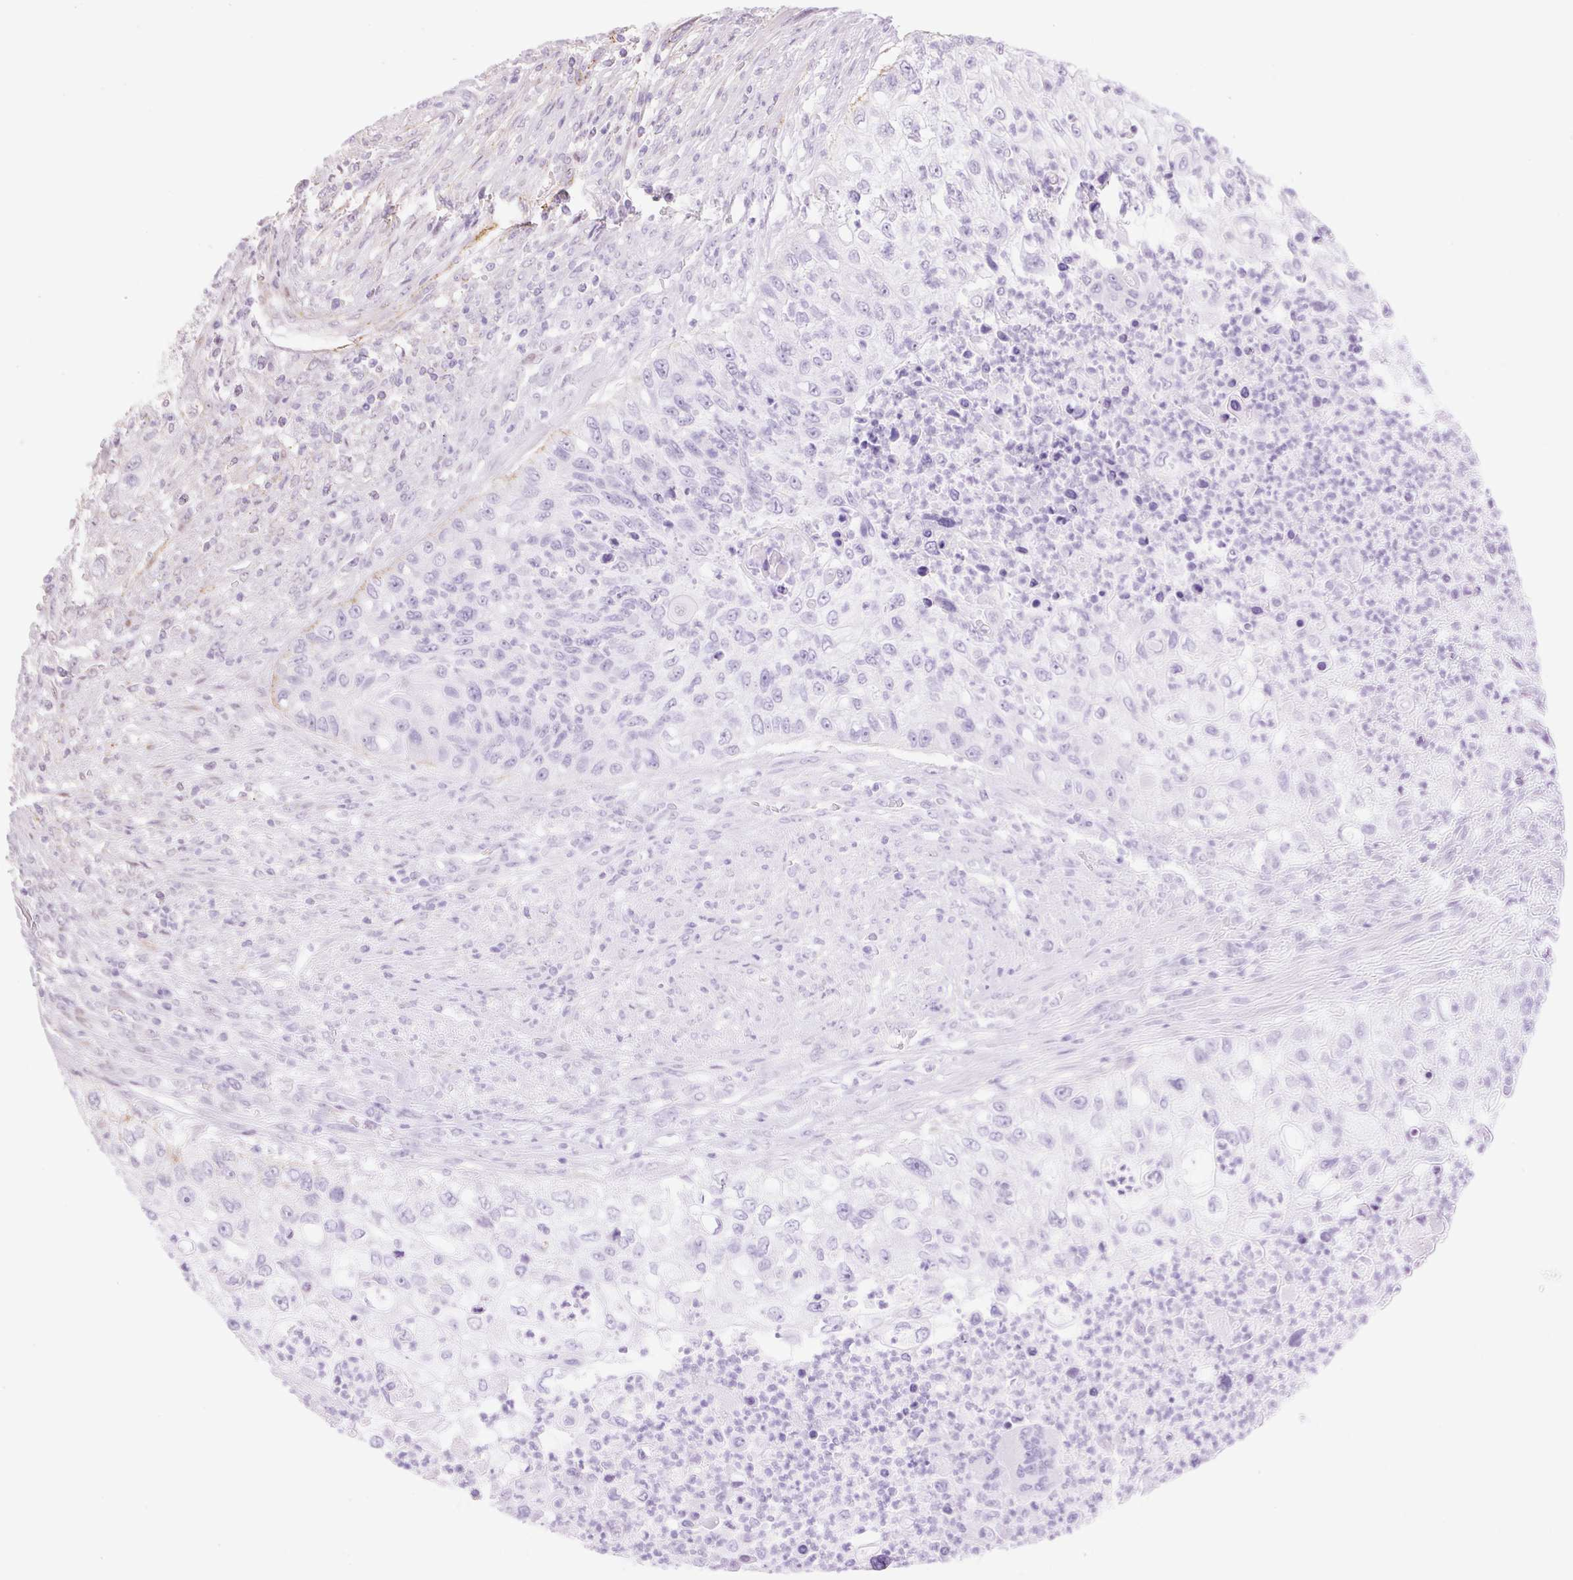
{"staining": {"intensity": "negative", "quantity": "none", "location": "none"}, "tissue": "urothelial cancer", "cell_type": "Tumor cells", "image_type": "cancer", "snomed": [{"axis": "morphology", "description": "Urothelial carcinoma, High grade"}, {"axis": "topography", "description": "Urinary bladder"}], "caption": "This is a histopathology image of IHC staining of urothelial cancer, which shows no positivity in tumor cells. The staining was performed using DAB (3,3'-diaminobenzidine) to visualize the protein expression in brown, while the nuclei were stained in blue with hematoxylin (Magnification: 20x).", "gene": "RIPPLY3", "patient": {"sex": "female", "age": 60}}